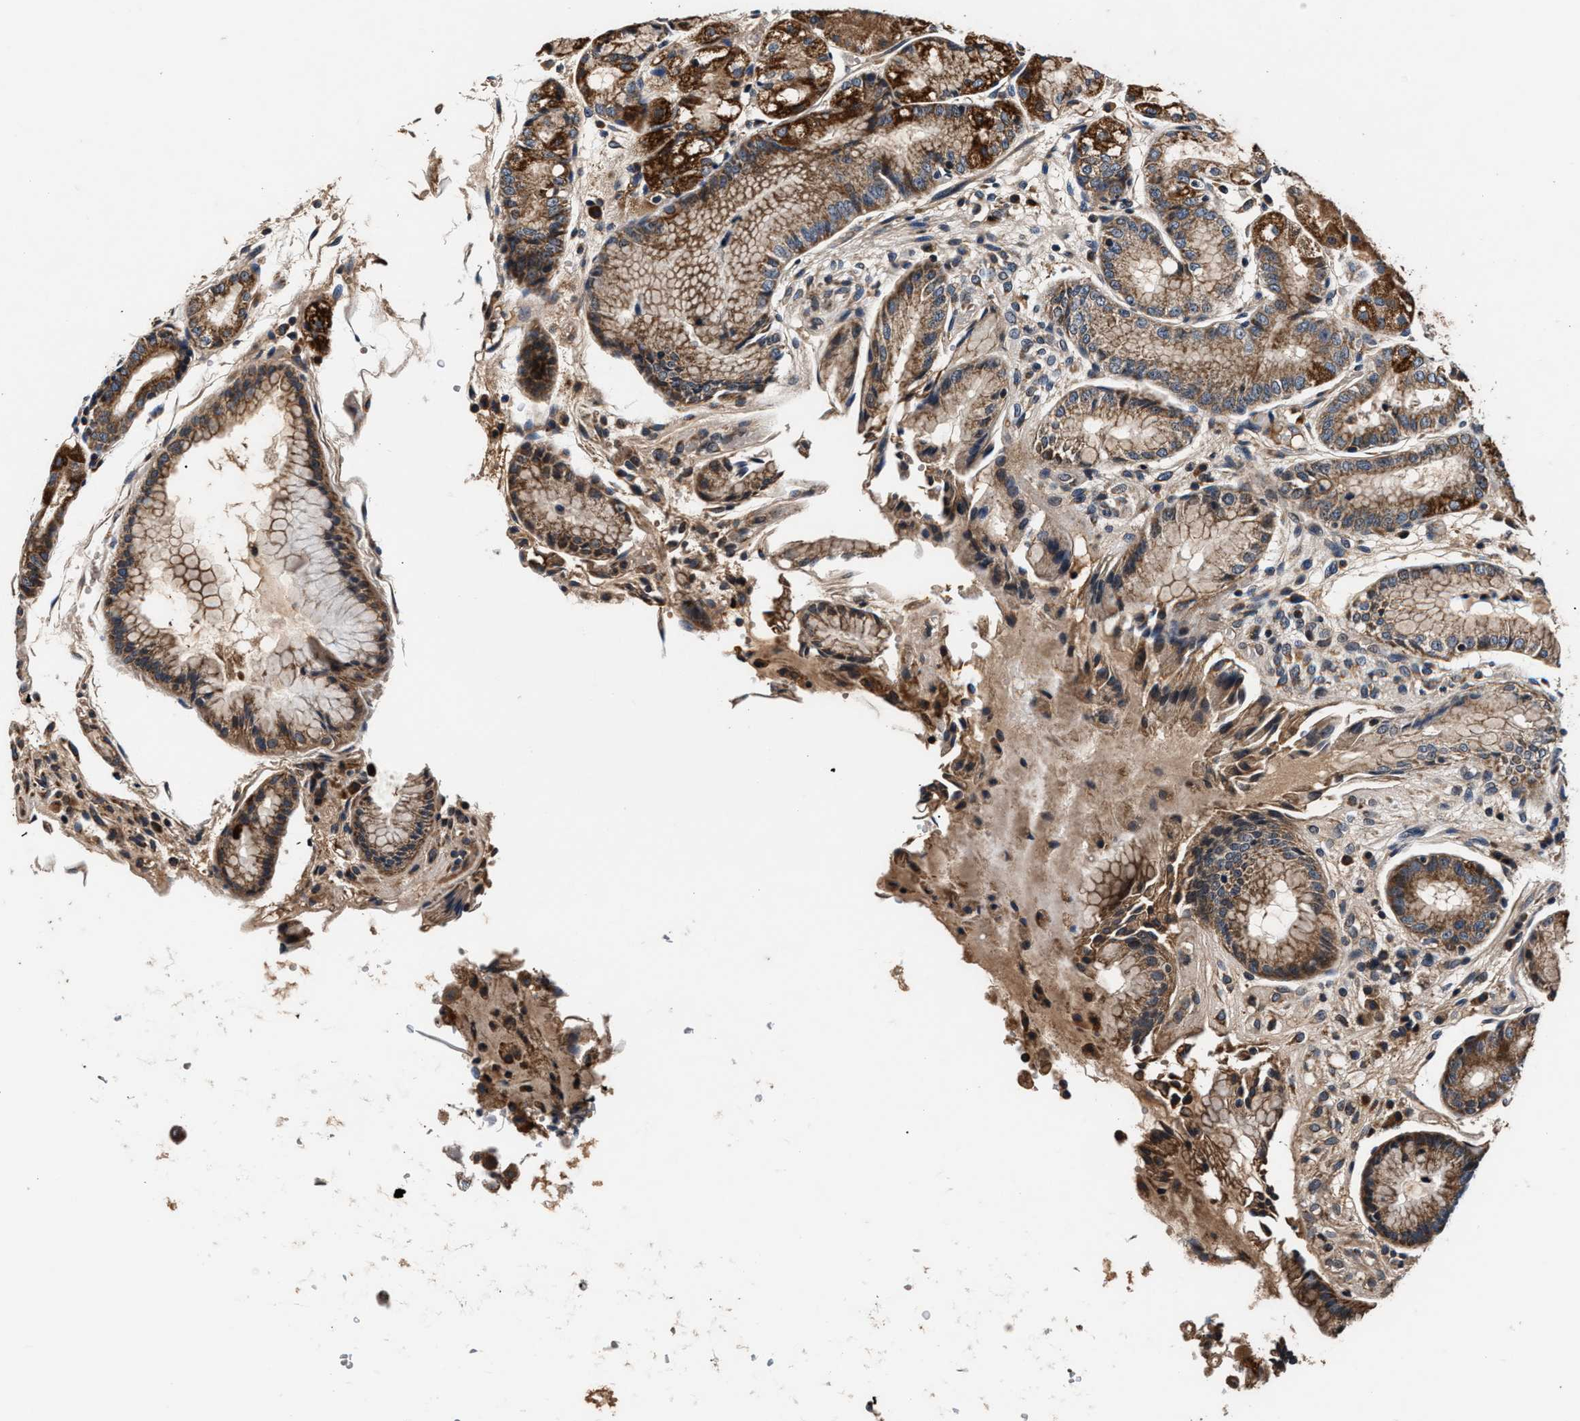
{"staining": {"intensity": "strong", "quantity": "25%-75%", "location": "cytoplasmic/membranous"}, "tissue": "stomach", "cell_type": "Glandular cells", "image_type": "normal", "snomed": [{"axis": "morphology", "description": "Normal tissue, NOS"}, {"axis": "topography", "description": "Stomach, upper"}], "caption": "High-power microscopy captured an IHC photomicrograph of benign stomach, revealing strong cytoplasmic/membranous staining in approximately 25%-75% of glandular cells.", "gene": "IMMT", "patient": {"sex": "male", "age": 72}}